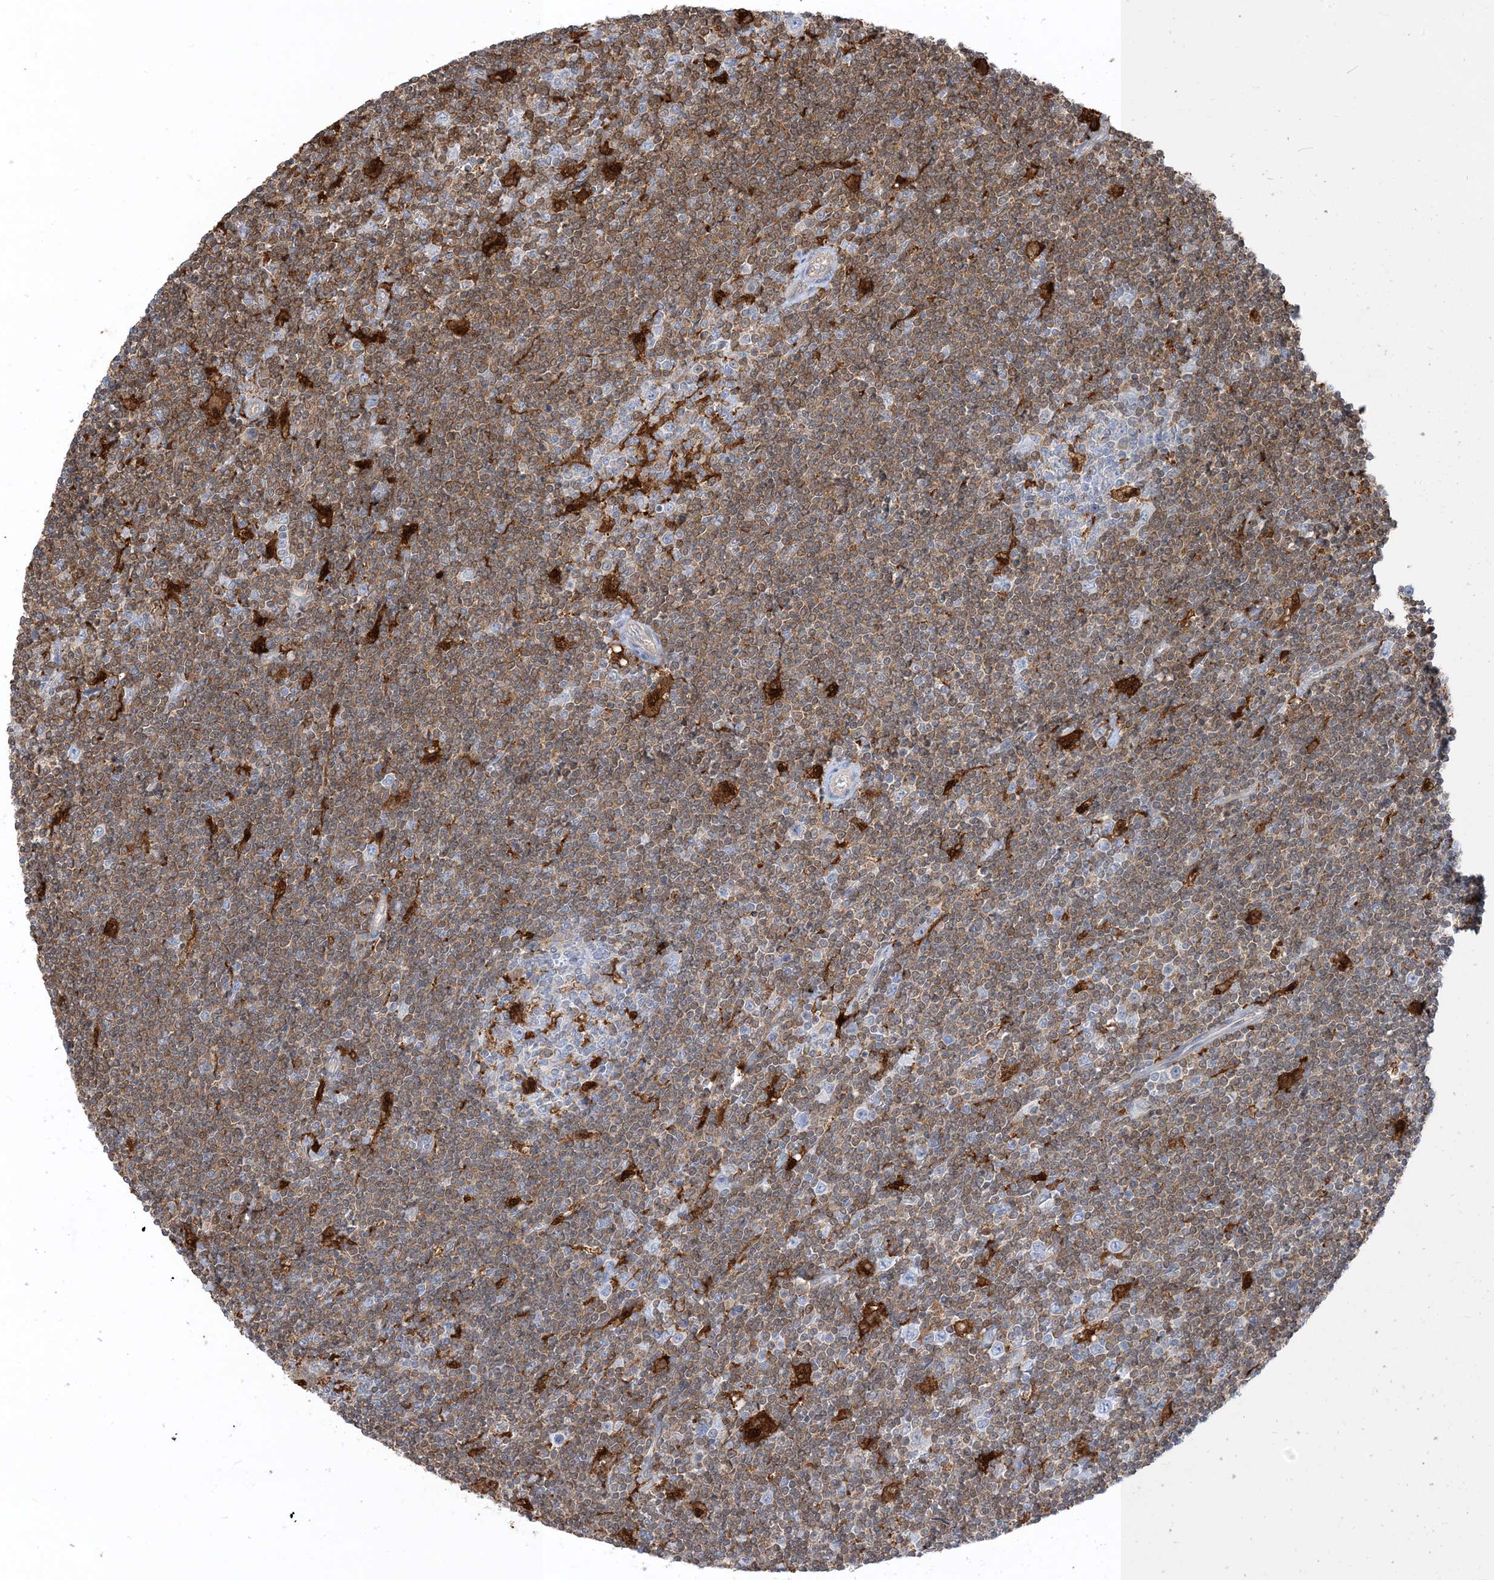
{"staining": {"intensity": "moderate", "quantity": ">75%", "location": "cytoplasmic/membranous"}, "tissue": "lymphoma", "cell_type": "Tumor cells", "image_type": "cancer", "snomed": [{"axis": "morphology", "description": "Malignant lymphoma, non-Hodgkin's type, Low grade"}, {"axis": "topography", "description": "Spleen"}], "caption": "A brown stain labels moderate cytoplasmic/membranous expression of a protein in lymphoma tumor cells.", "gene": "NAGK", "patient": {"sex": "male", "age": 76}}